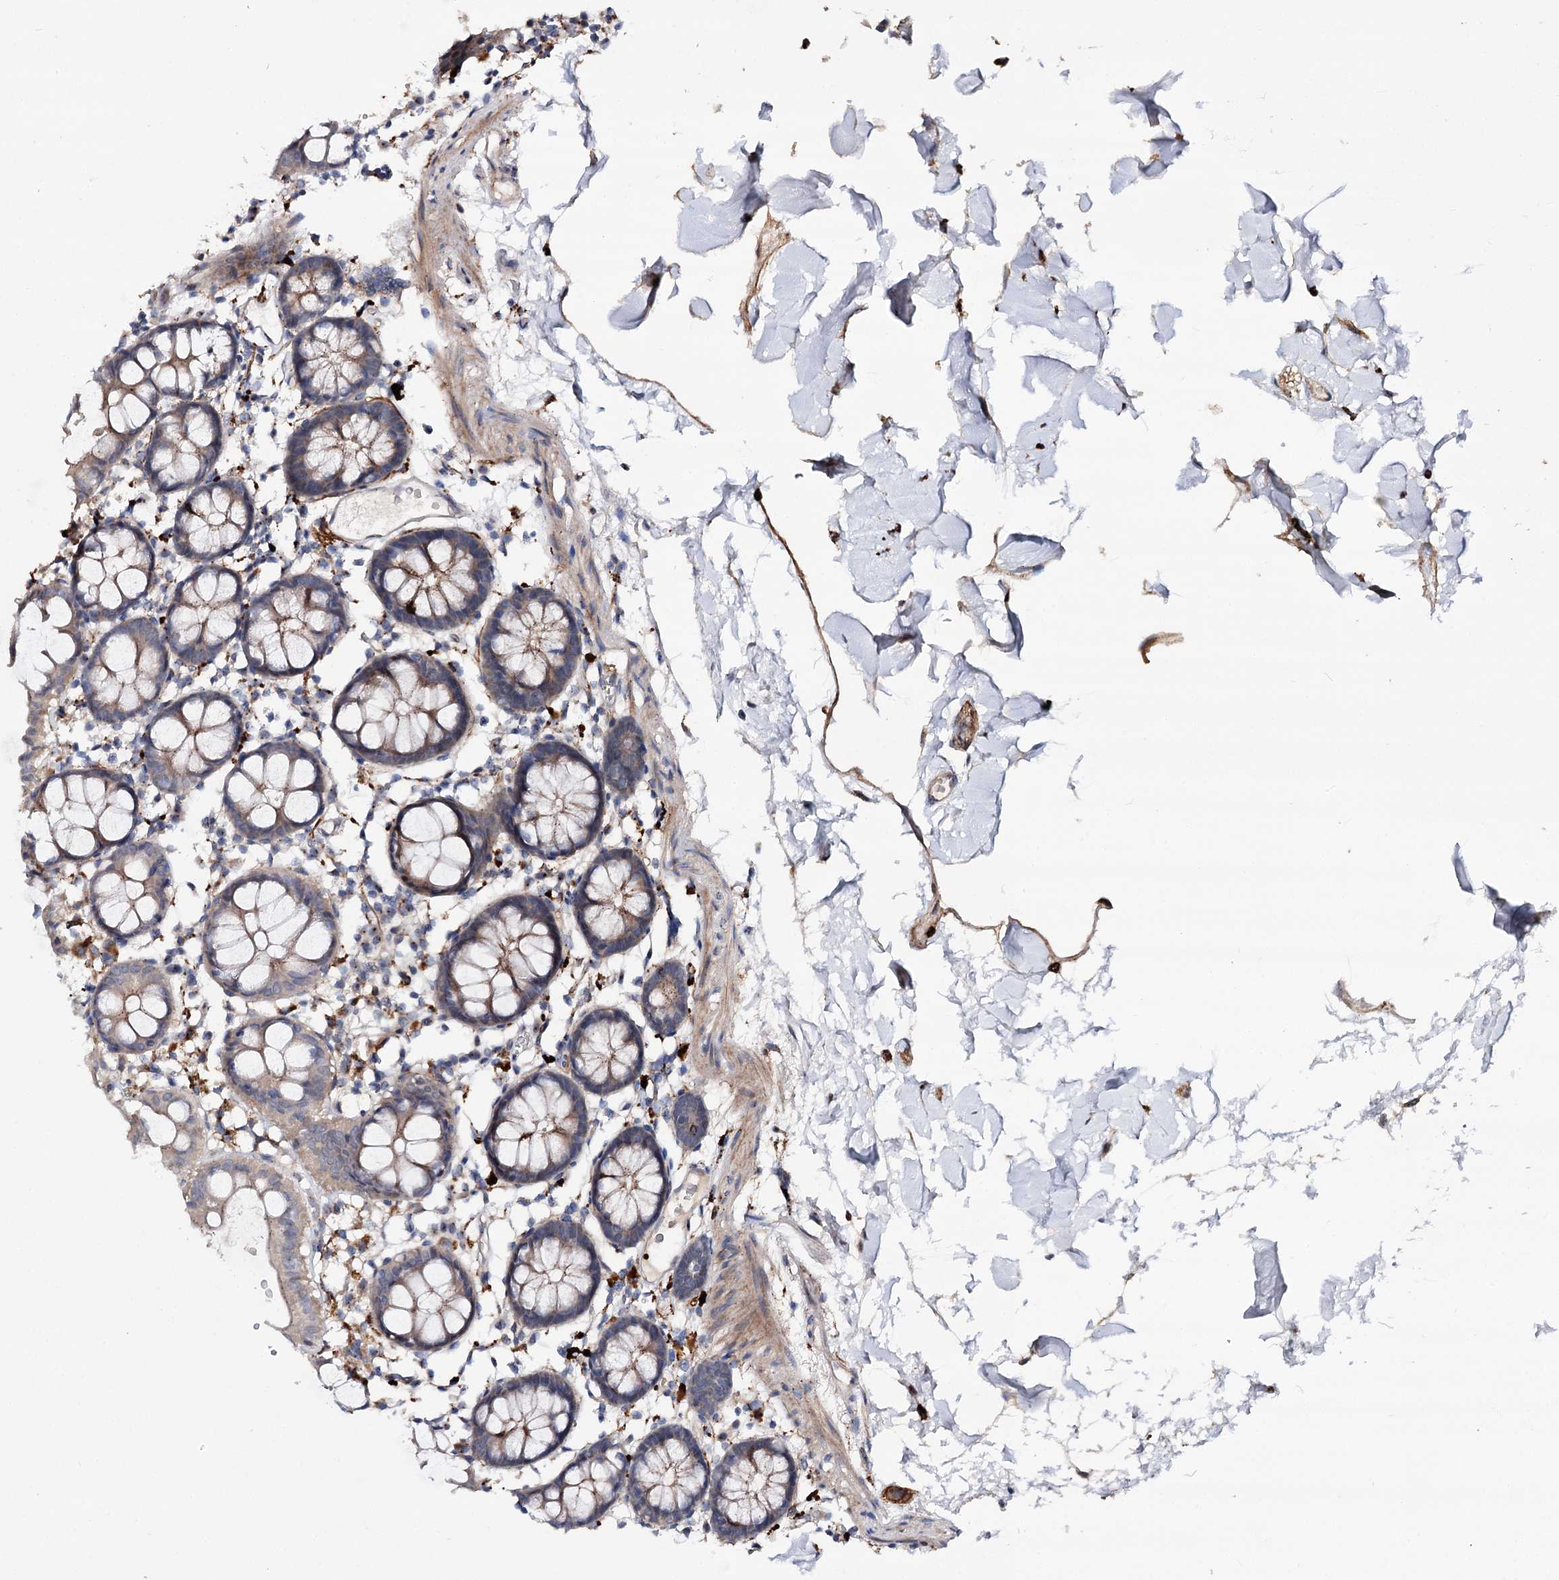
{"staining": {"intensity": "weak", "quantity": ">75%", "location": "cytoplasmic/membranous"}, "tissue": "colon", "cell_type": "Endothelial cells", "image_type": "normal", "snomed": [{"axis": "morphology", "description": "Normal tissue, NOS"}, {"axis": "topography", "description": "Colon"}], "caption": "Immunohistochemical staining of benign colon demonstrates low levels of weak cytoplasmic/membranous staining in approximately >75% of endothelial cells.", "gene": "MINDY3", "patient": {"sex": "male", "age": 75}}